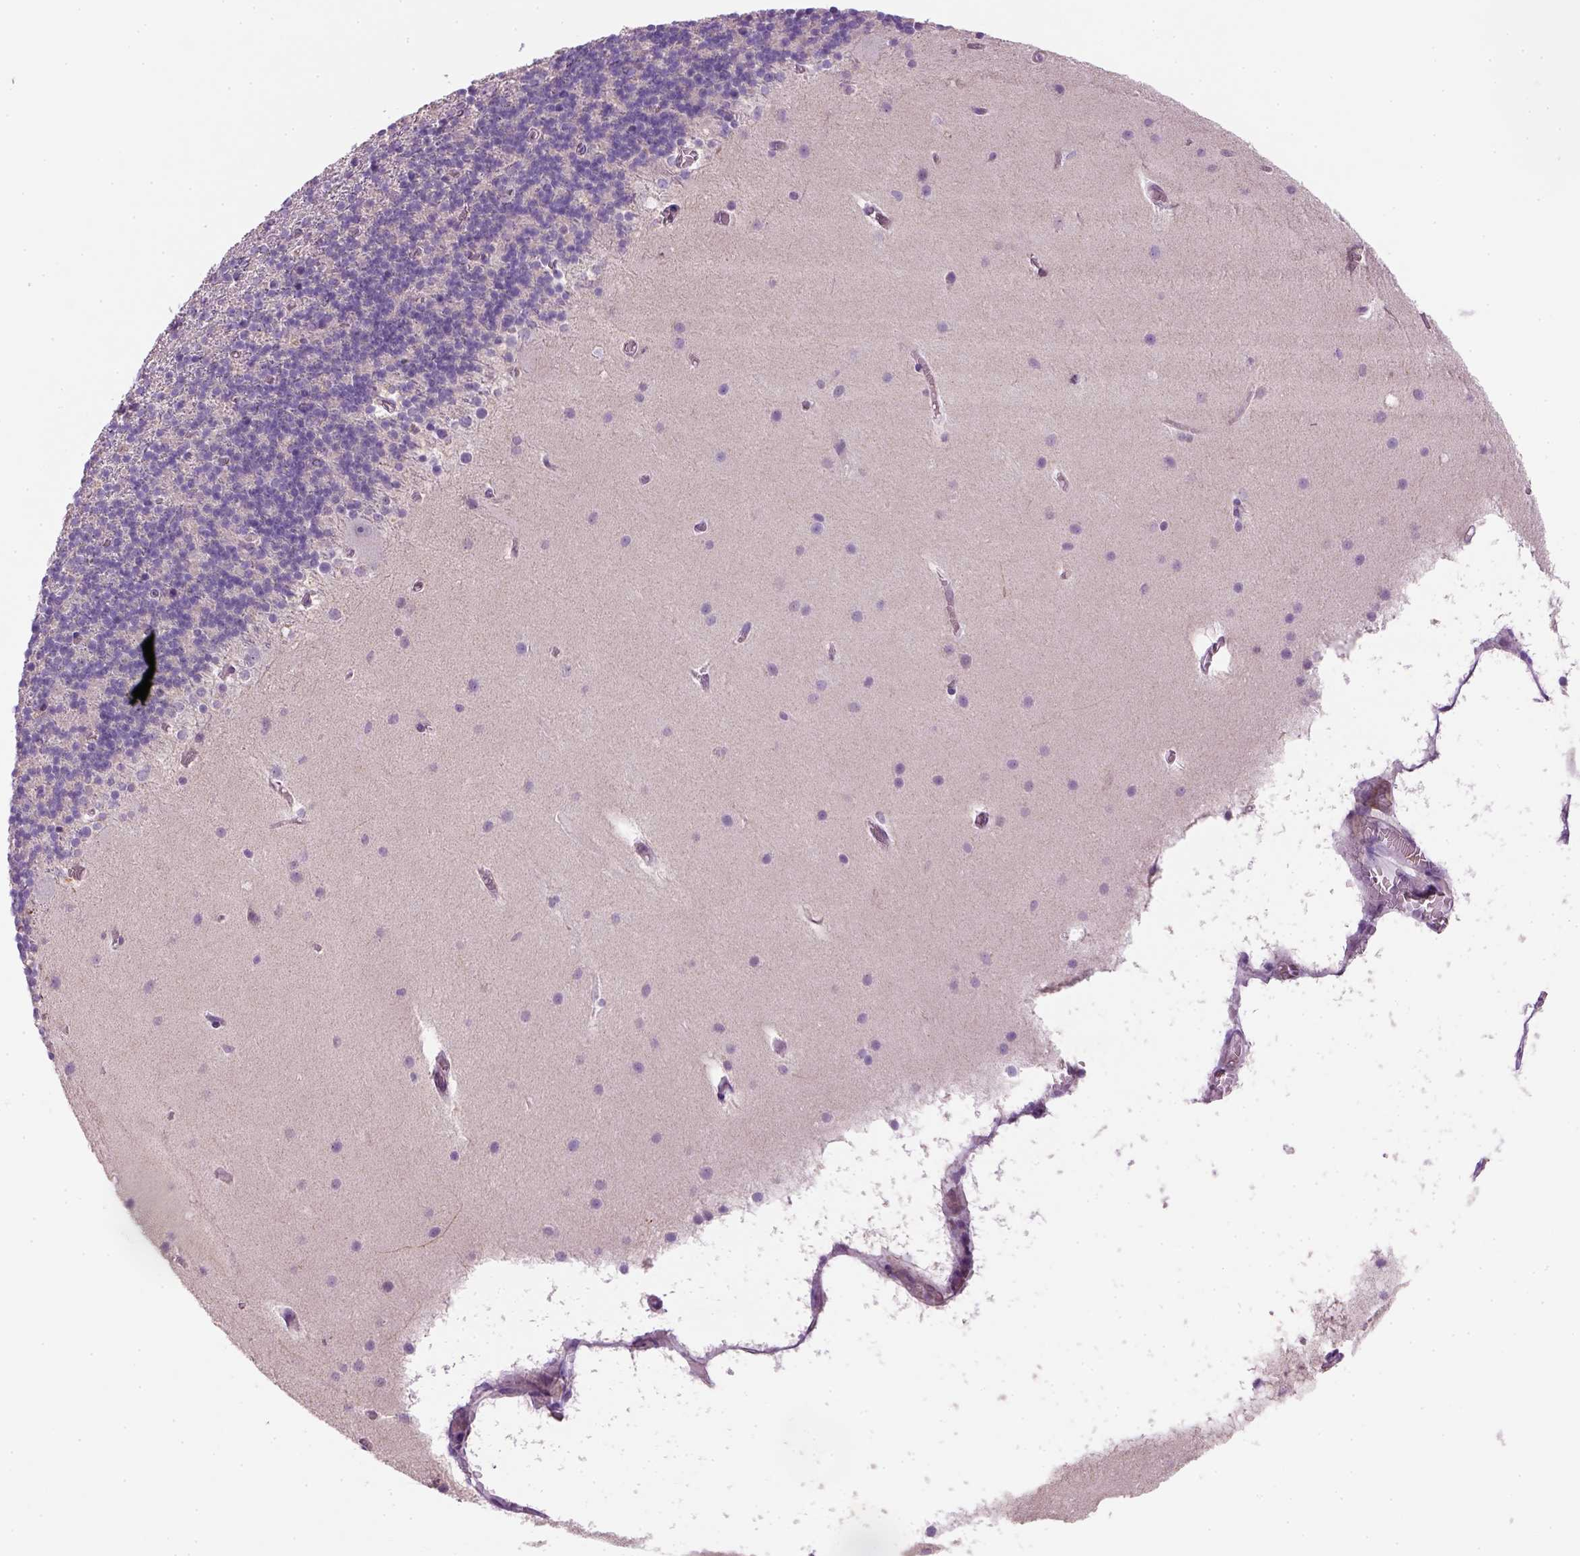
{"staining": {"intensity": "negative", "quantity": "none", "location": "none"}, "tissue": "cerebellum", "cell_type": "Cells in granular layer", "image_type": "normal", "snomed": [{"axis": "morphology", "description": "Normal tissue, NOS"}, {"axis": "topography", "description": "Cerebellum"}], "caption": "DAB immunohistochemical staining of normal human cerebellum exhibits no significant expression in cells in granular layer.", "gene": "NUDT6", "patient": {"sex": "male", "age": 70}}